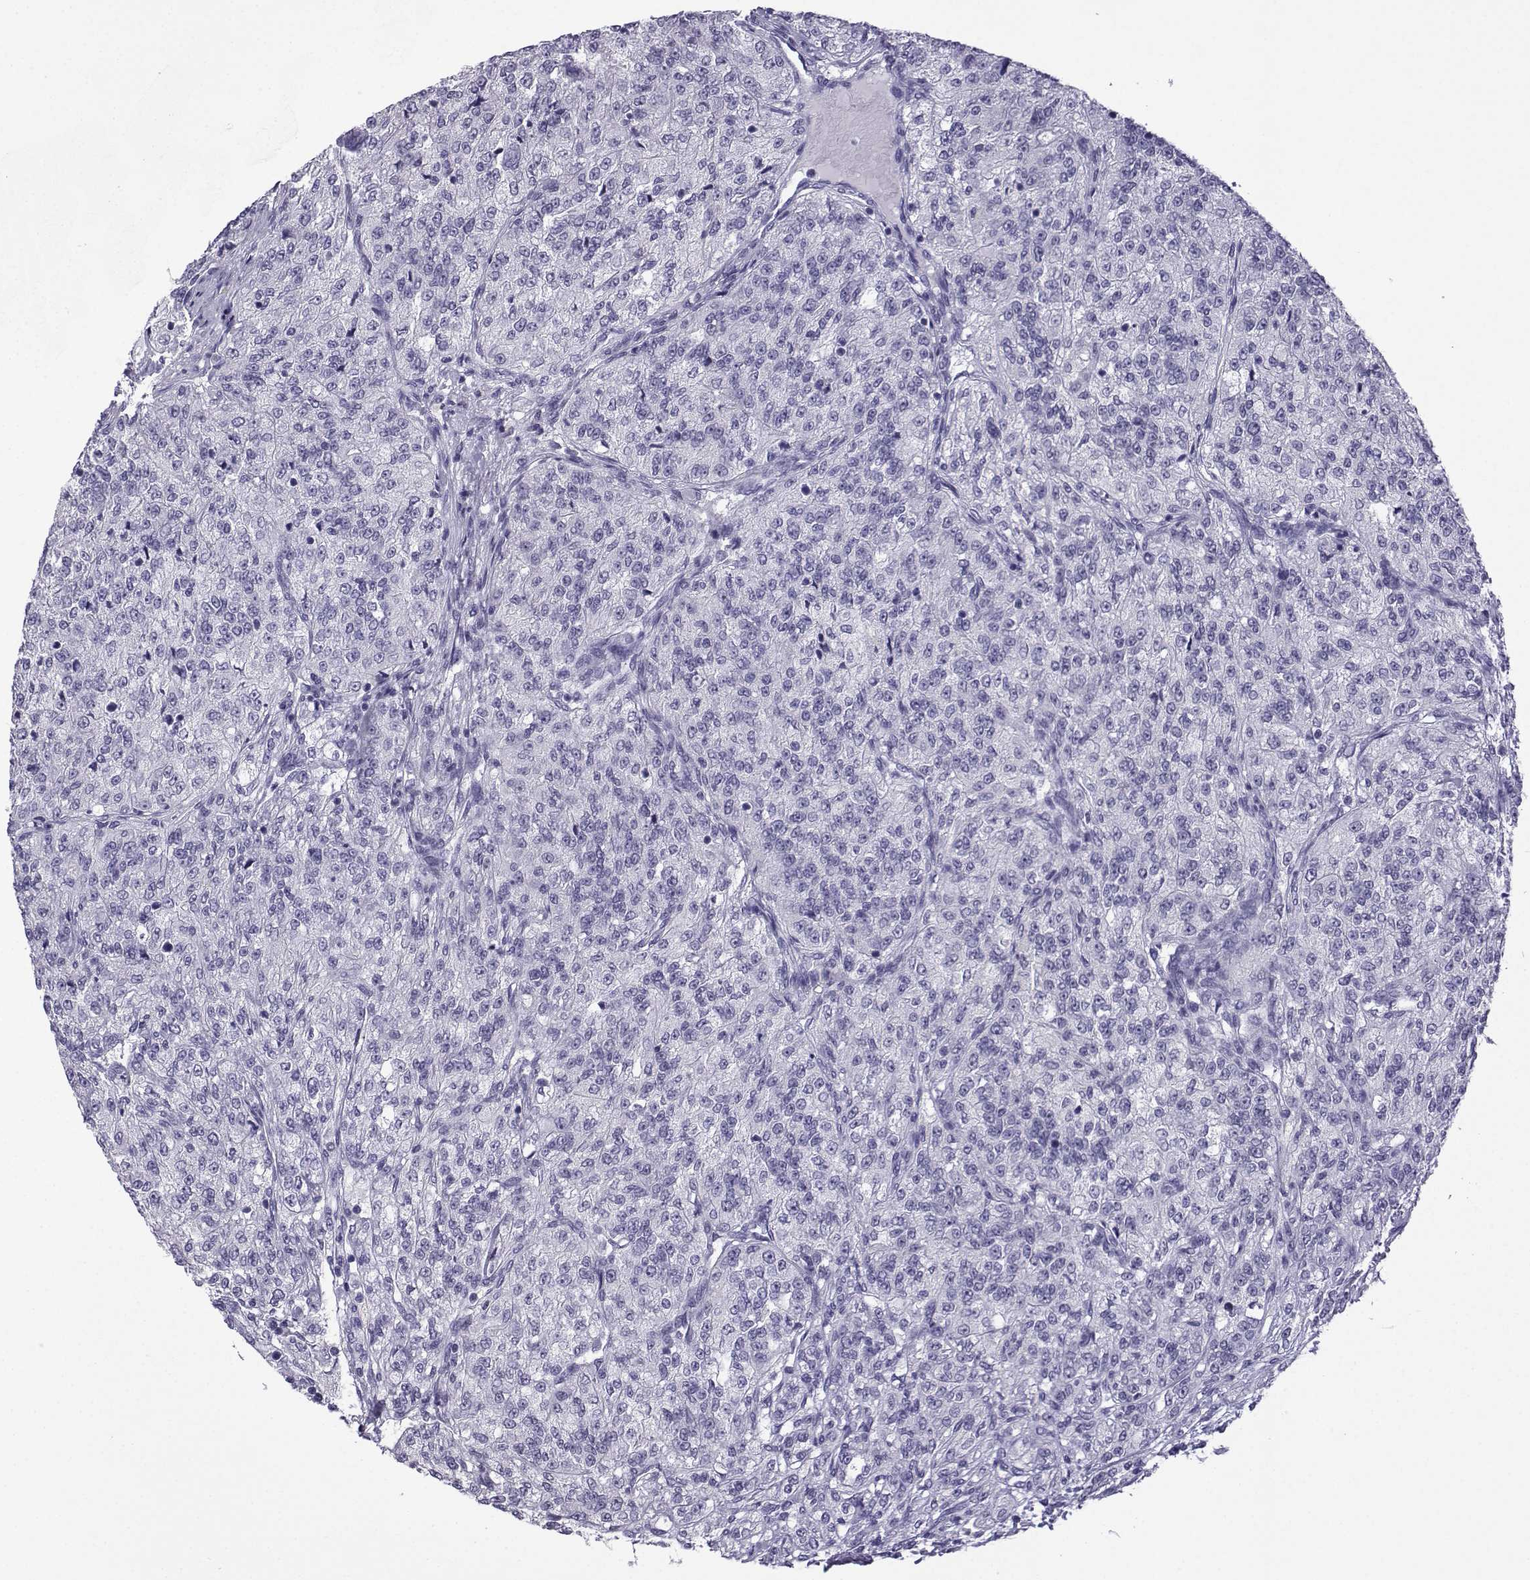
{"staining": {"intensity": "negative", "quantity": "none", "location": "none"}, "tissue": "renal cancer", "cell_type": "Tumor cells", "image_type": "cancer", "snomed": [{"axis": "morphology", "description": "Adenocarcinoma, NOS"}, {"axis": "topography", "description": "Kidney"}], "caption": "This is a image of immunohistochemistry (IHC) staining of renal cancer, which shows no expression in tumor cells. The staining was performed using DAB (3,3'-diaminobenzidine) to visualize the protein expression in brown, while the nuclei were stained in blue with hematoxylin (Magnification: 20x).", "gene": "MRGBP", "patient": {"sex": "female", "age": 63}}